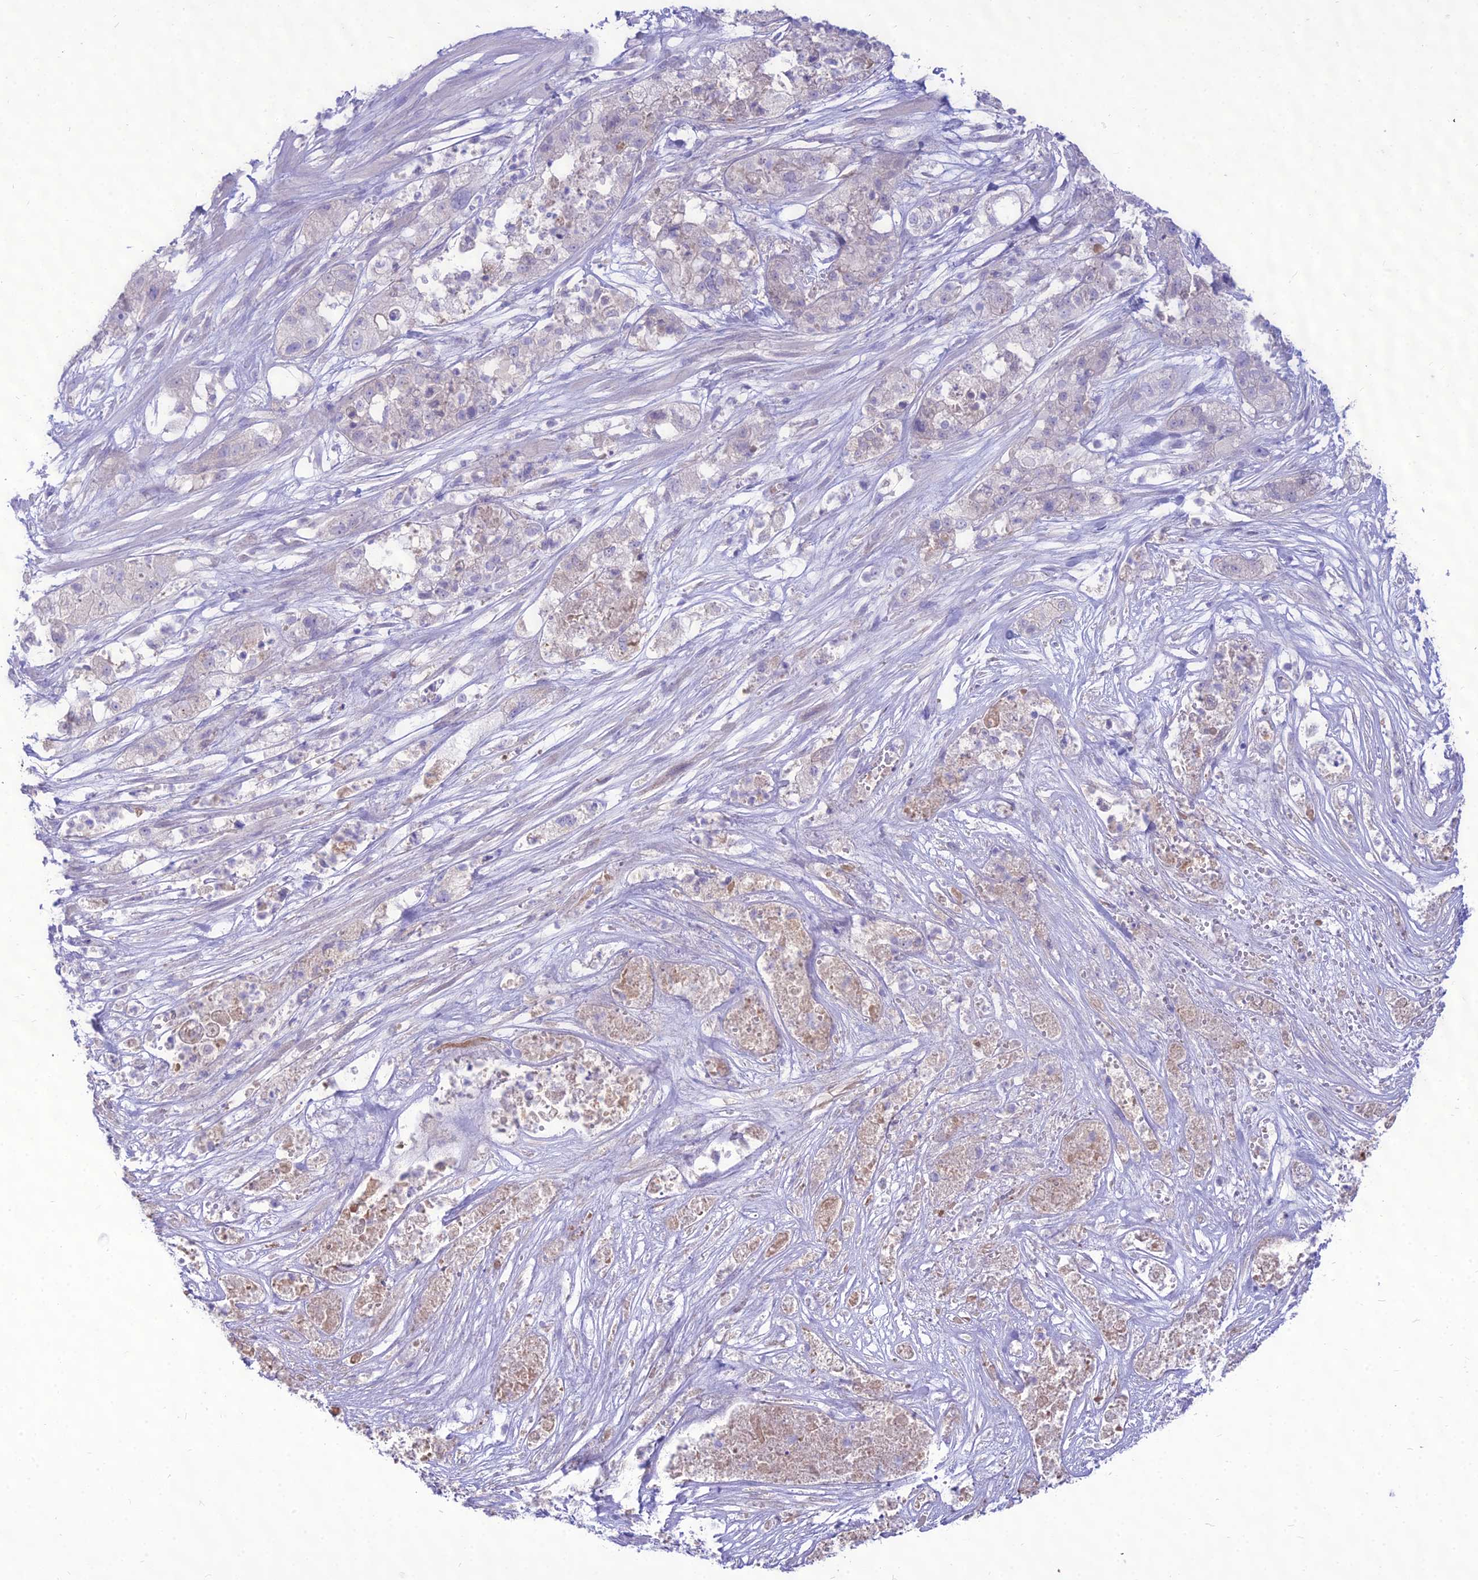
{"staining": {"intensity": "negative", "quantity": "none", "location": "none"}, "tissue": "pancreatic cancer", "cell_type": "Tumor cells", "image_type": "cancer", "snomed": [{"axis": "morphology", "description": "Adenocarcinoma, NOS"}, {"axis": "topography", "description": "Pancreas"}], "caption": "Pancreatic cancer stained for a protein using immunohistochemistry (IHC) exhibits no staining tumor cells.", "gene": "NOVA2", "patient": {"sex": "female", "age": 78}}